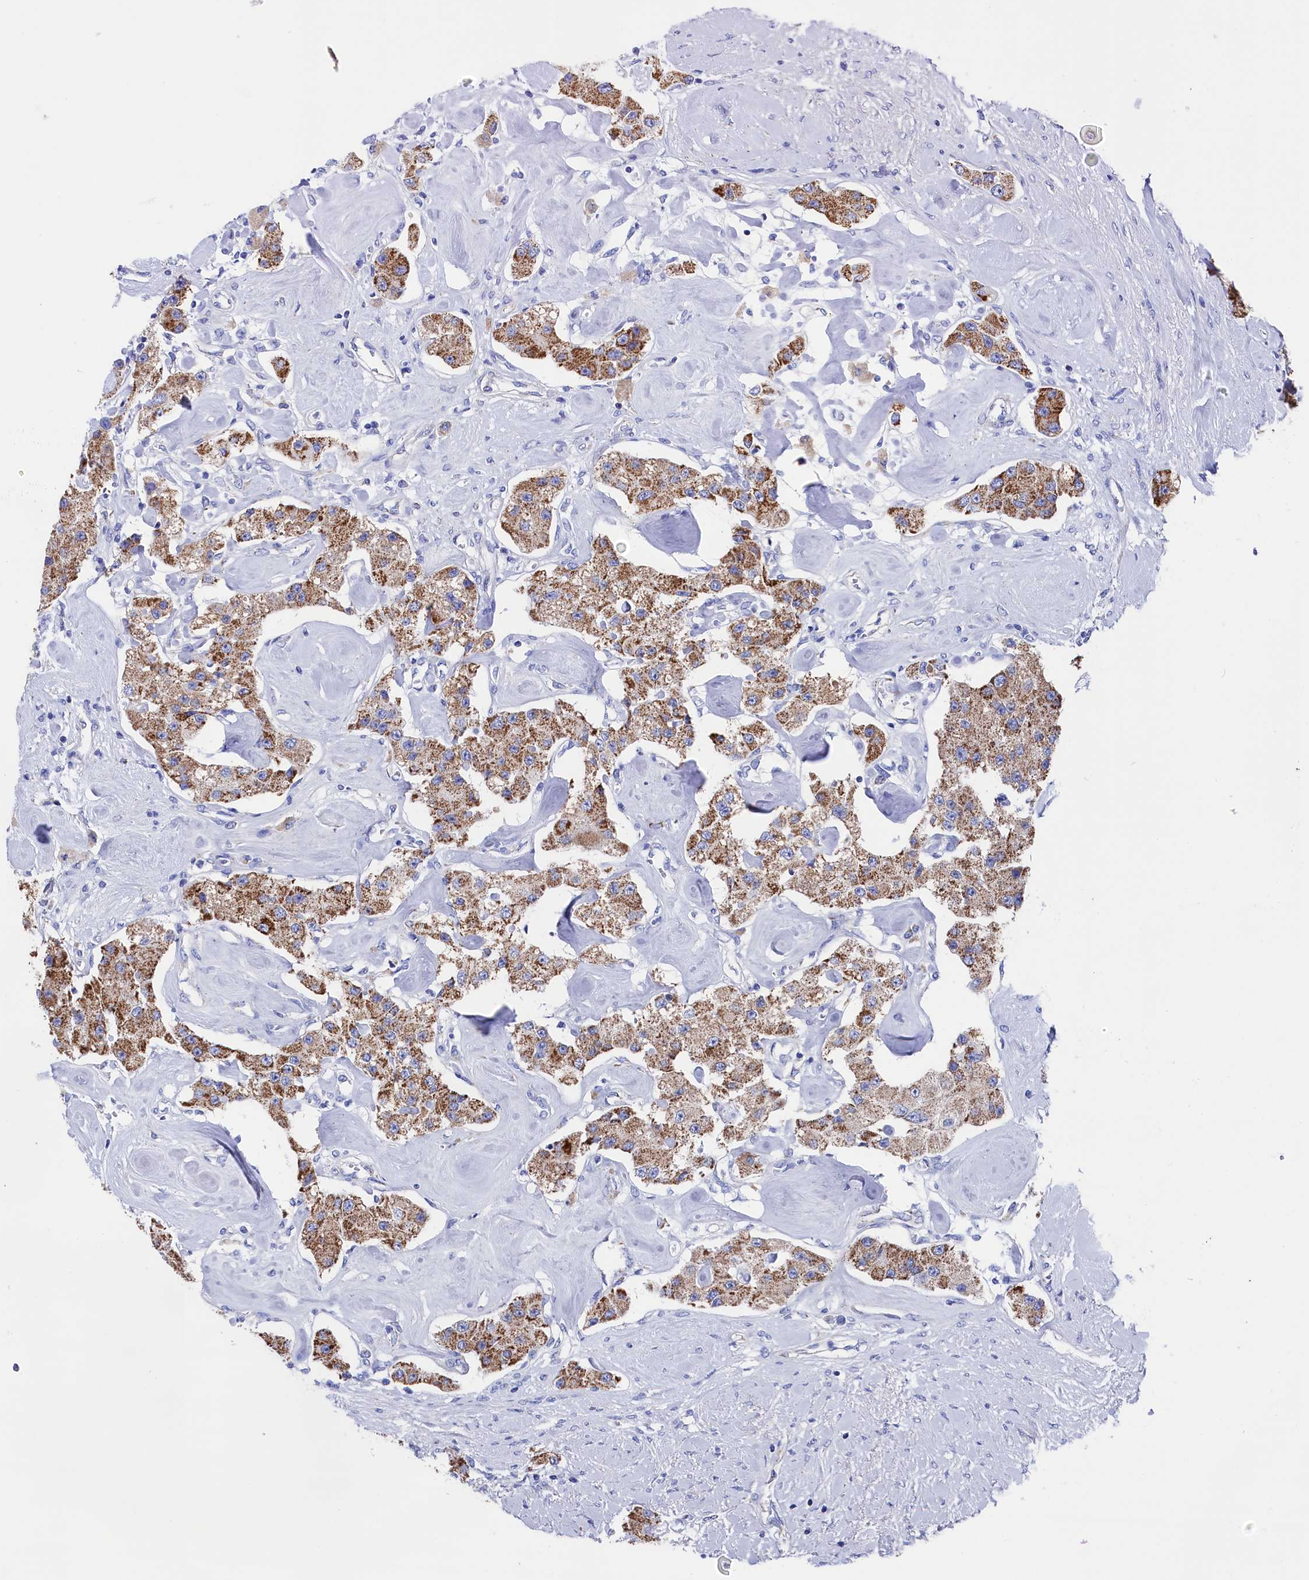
{"staining": {"intensity": "moderate", "quantity": ">75%", "location": "cytoplasmic/membranous"}, "tissue": "carcinoid", "cell_type": "Tumor cells", "image_type": "cancer", "snomed": [{"axis": "morphology", "description": "Carcinoid, malignant, NOS"}, {"axis": "topography", "description": "Pancreas"}], "caption": "A brown stain shows moderate cytoplasmic/membranous expression of a protein in human carcinoid tumor cells.", "gene": "MMAB", "patient": {"sex": "male", "age": 41}}